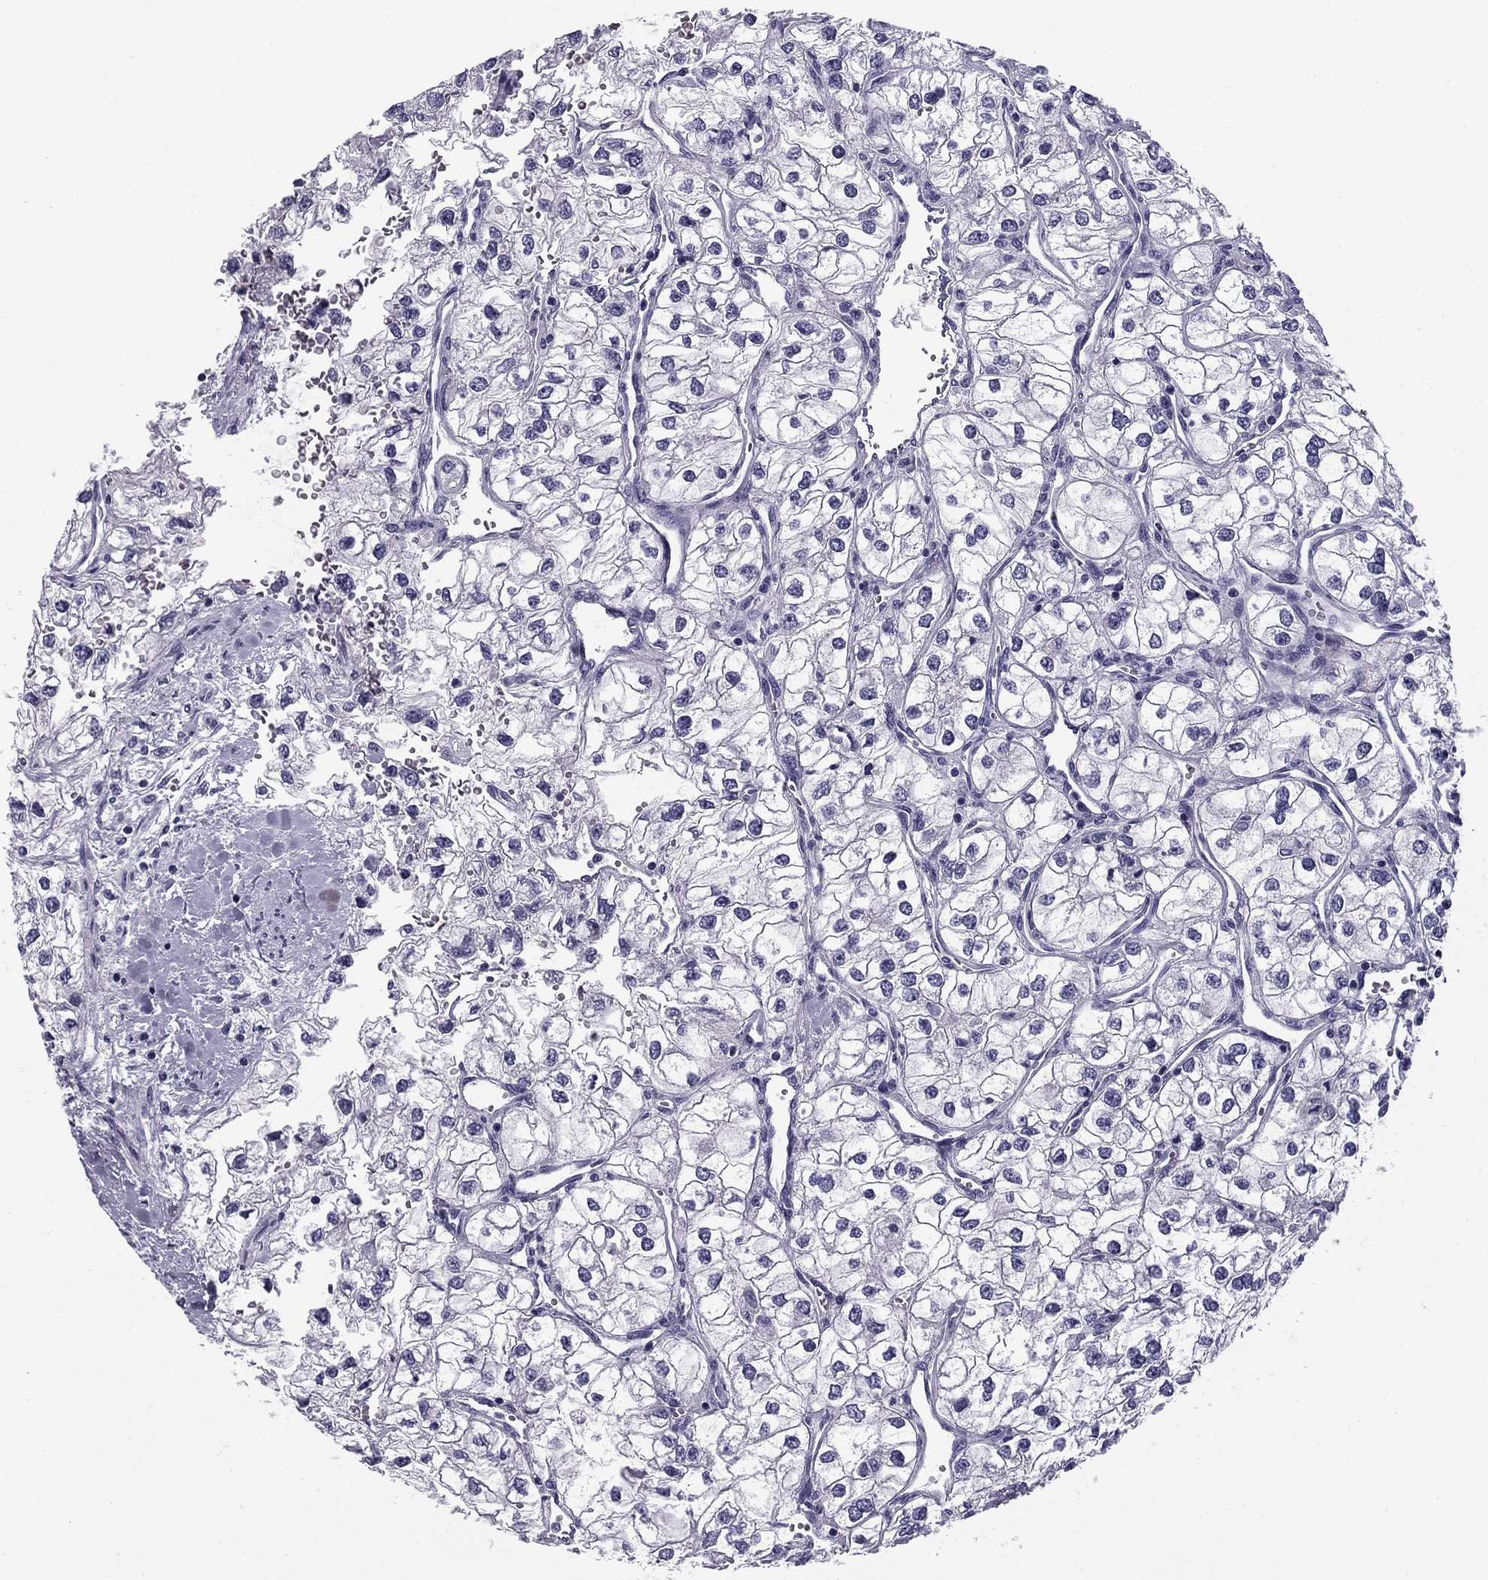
{"staining": {"intensity": "negative", "quantity": "none", "location": "none"}, "tissue": "renal cancer", "cell_type": "Tumor cells", "image_type": "cancer", "snomed": [{"axis": "morphology", "description": "Adenocarcinoma, NOS"}, {"axis": "topography", "description": "Kidney"}], "caption": "Immunohistochemical staining of human renal cancer (adenocarcinoma) demonstrates no significant staining in tumor cells.", "gene": "FLNC", "patient": {"sex": "male", "age": 59}}